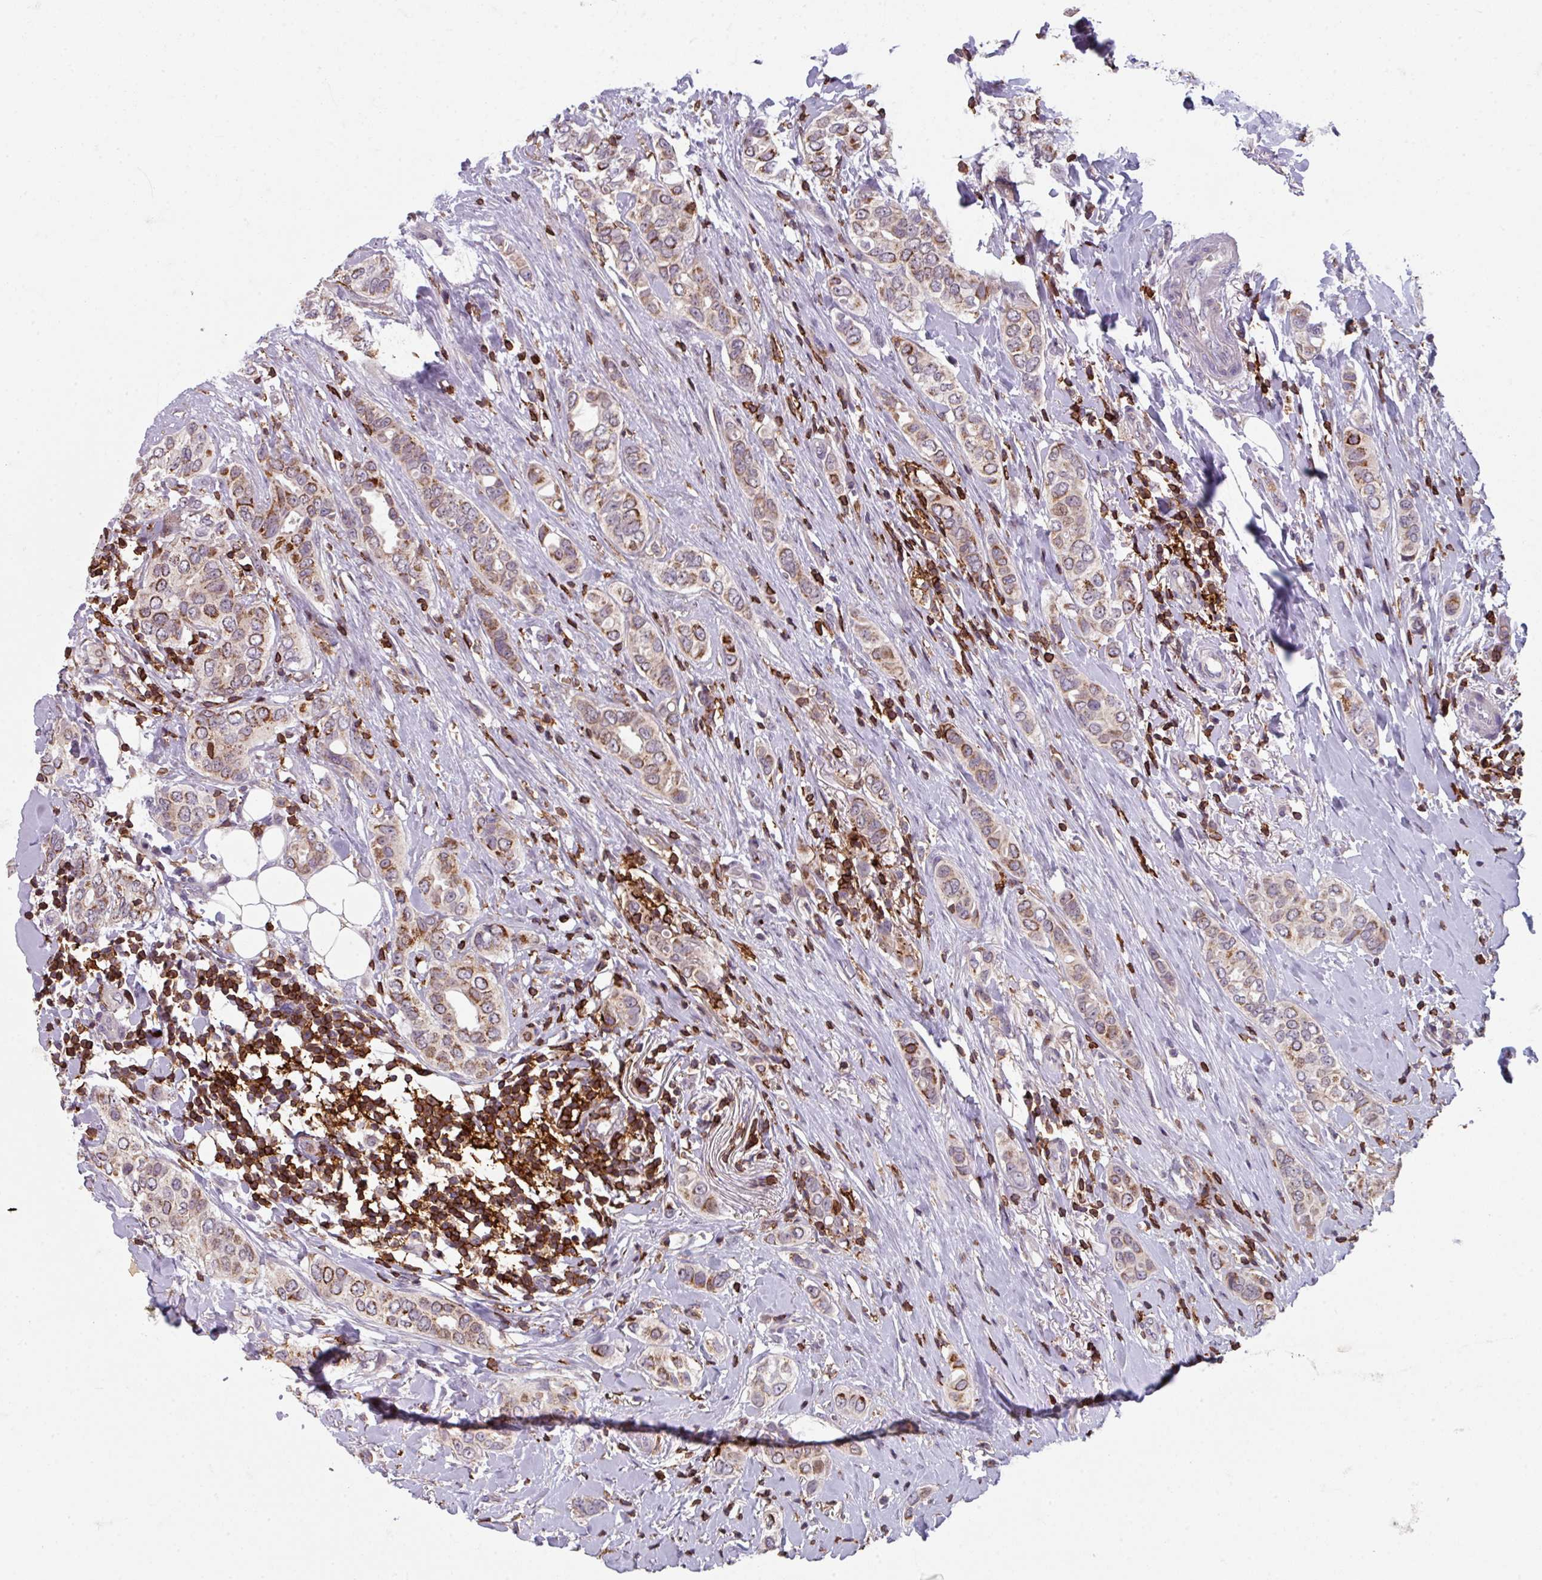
{"staining": {"intensity": "moderate", "quantity": "25%-75%", "location": "cytoplasmic/membranous"}, "tissue": "breast cancer", "cell_type": "Tumor cells", "image_type": "cancer", "snomed": [{"axis": "morphology", "description": "Lobular carcinoma"}, {"axis": "topography", "description": "Breast"}], "caption": "IHC (DAB) staining of human lobular carcinoma (breast) shows moderate cytoplasmic/membranous protein positivity in about 25%-75% of tumor cells.", "gene": "NEDD9", "patient": {"sex": "female", "age": 51}}